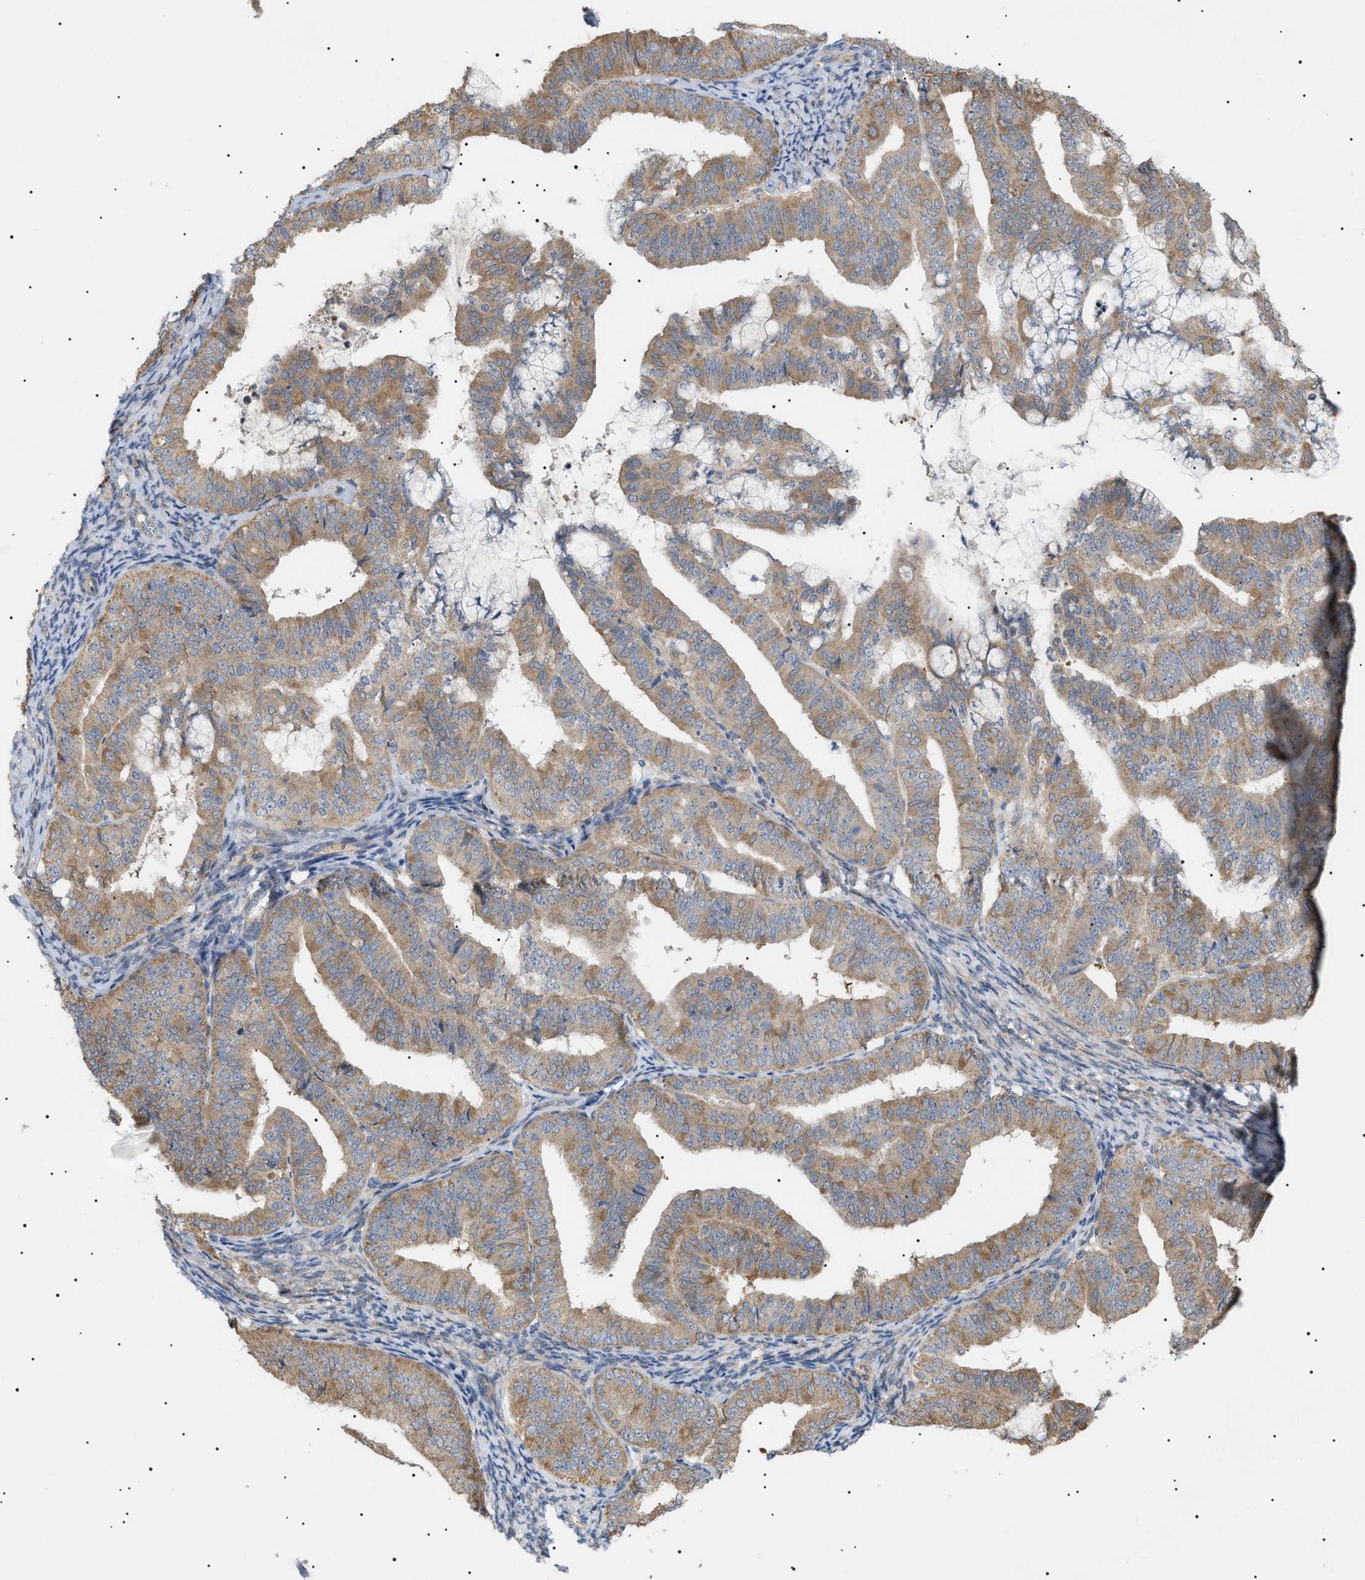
{"staining": {"intensity": "moderate", "quantity": ">75%", "location": "cytoplasmic/membranous"}, "tissue": "endometrial cancer", "cell_type": "Tumor cells", "image_type": "cancer", "snomed": [{"axis": "morphology", "description": "Adenocarcinoma, NOS"}, {"axis": "topography", "description": "Endometrium"}], "caption": "The micrograph demonstrates immunohistochemical staining of endometrial adenocarcinoma. There is moderate cytoplasmic/membranous positivity is seen in approximately >75% of tumor cells.", "gene": "IRS2", "patient": {"sex": "female", "age": 63}}